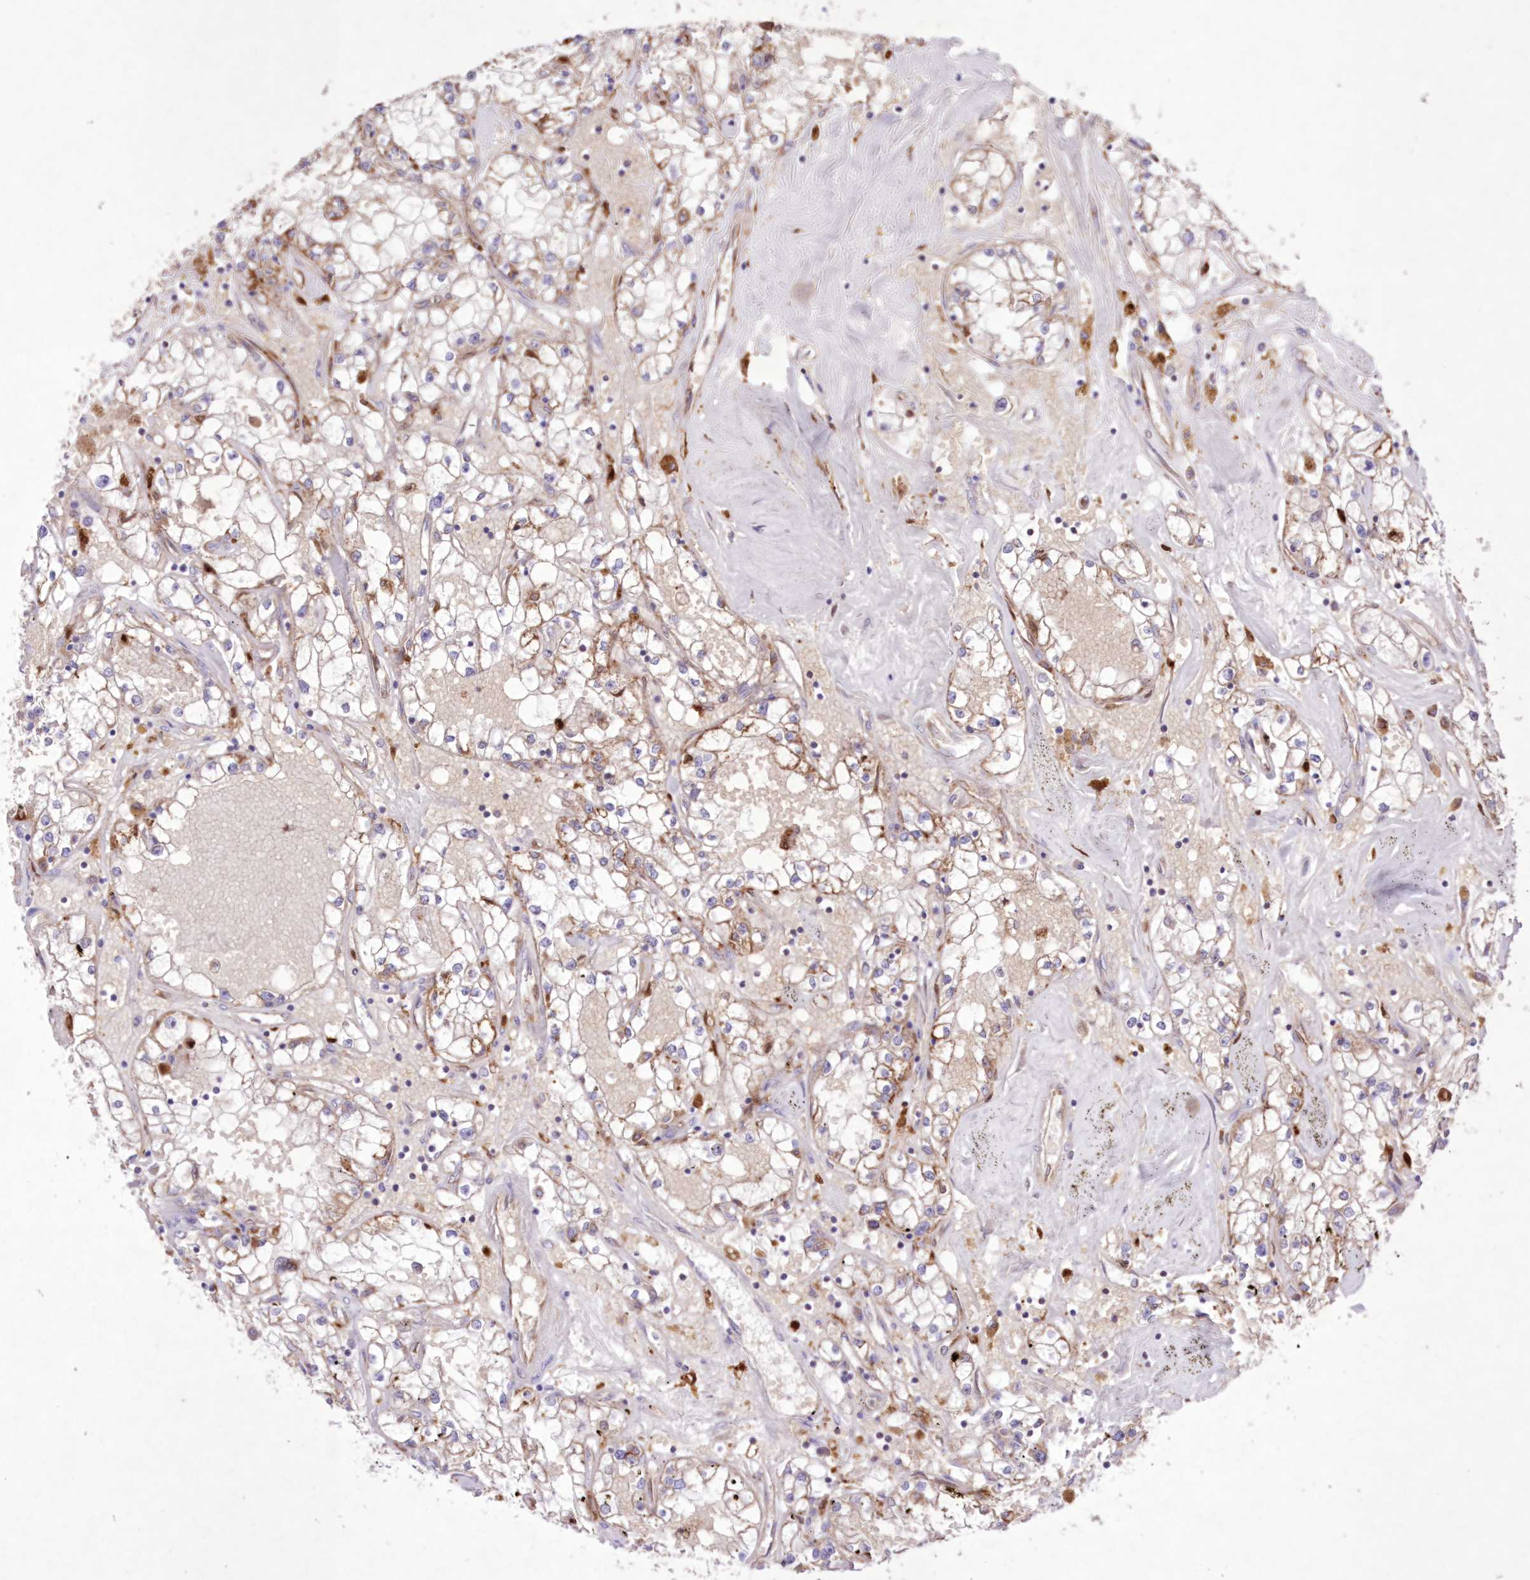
{"staining": {"intensity": "weak", "quantity": "<25%", "location": "cytoplasmic/membranous"}, "tissue": "renal cancer", "cell_type": "Tumor cells", "image_type": "cancer", "snomed": [{"axis": "morphology", "description": "Adenocarcinoma, NOS"}, {"axis": "topography", "description": "Kidney"}], "caption": "DAB (3,3'-diaminobenzidine) immunohistochemical staining of human renal cancer (adenocarcinoma) shows no significant expression in tumor cells.", "gene": "FCHO2", "patient": {"sex": "male", "age": 56}}